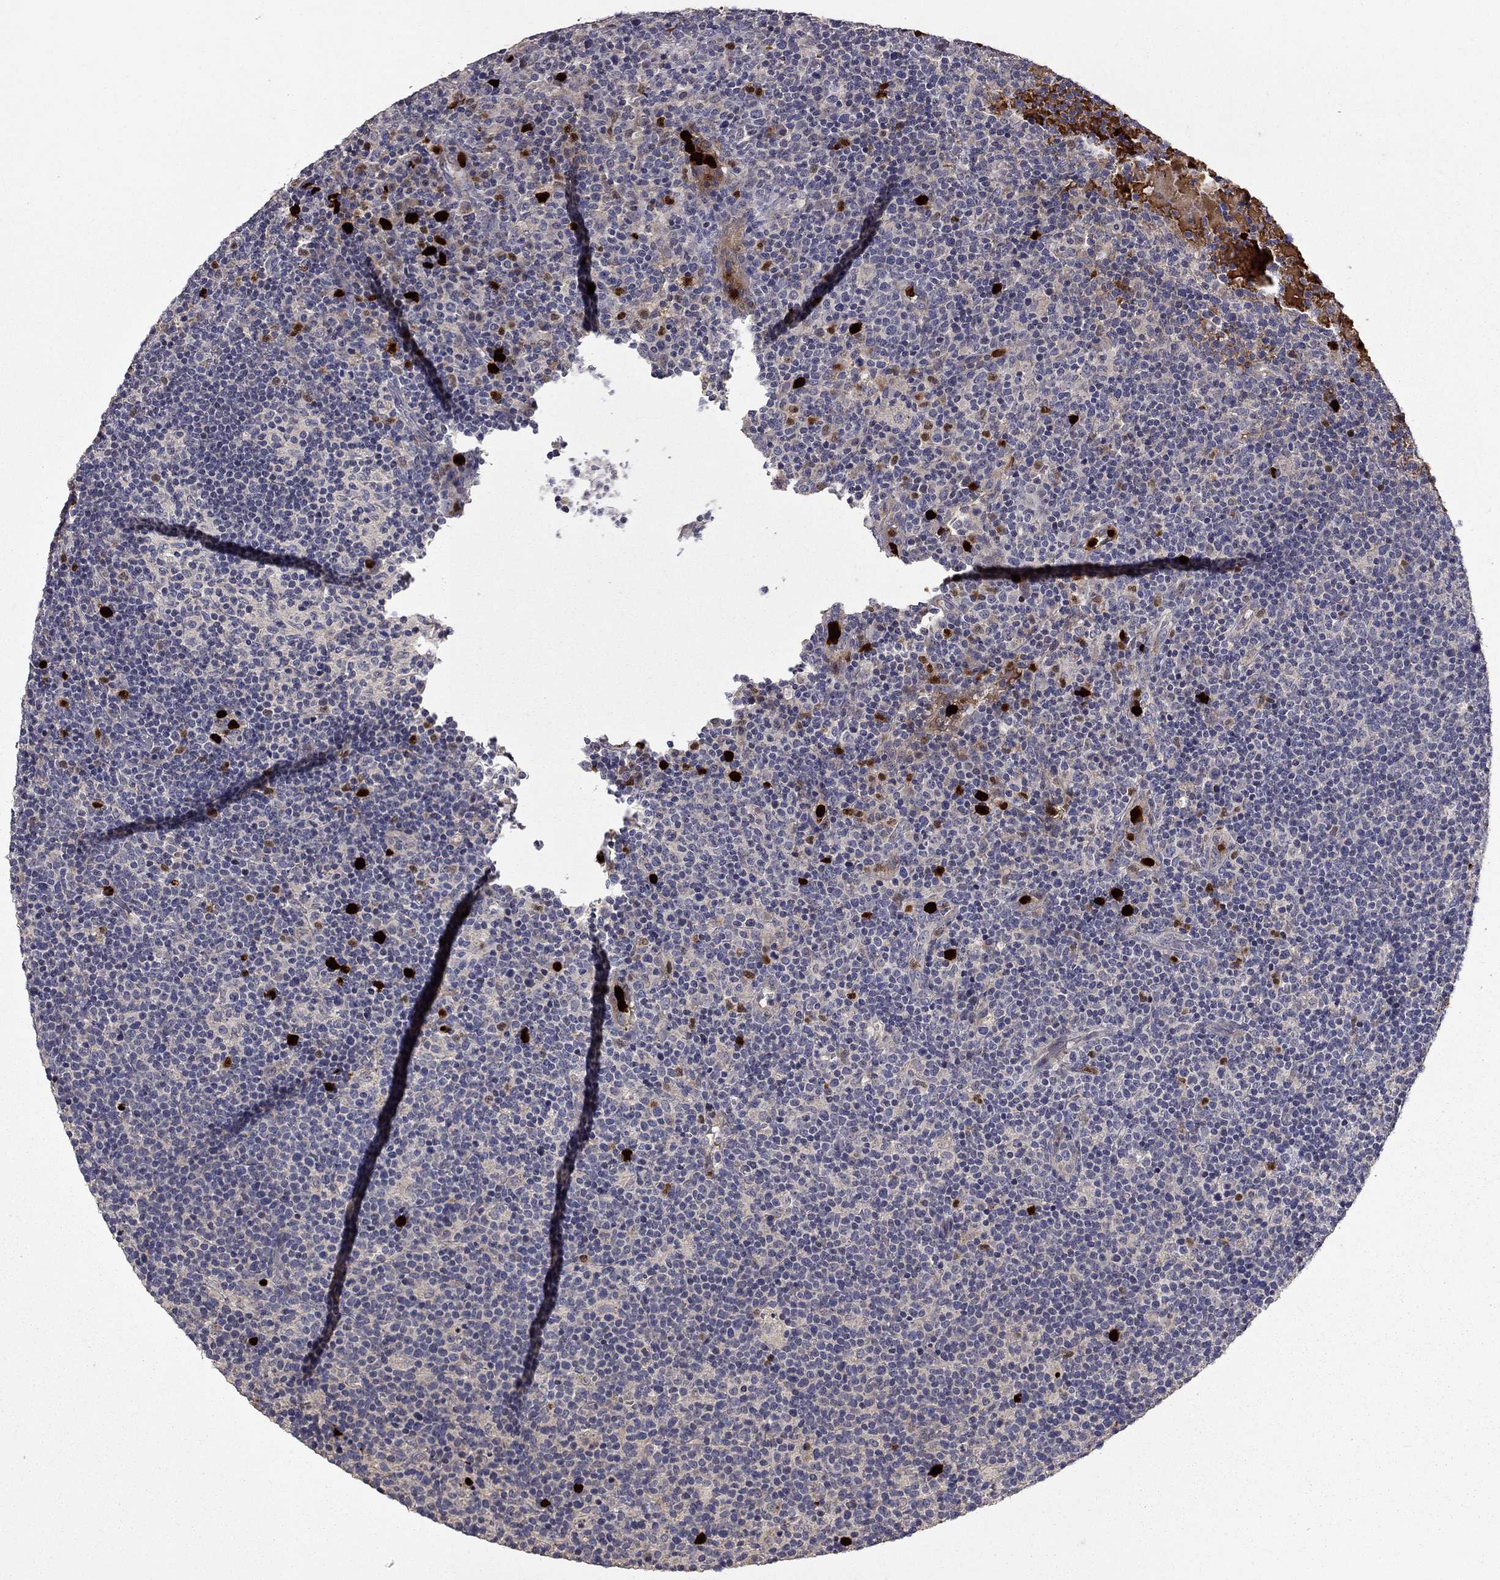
{"staining": {"intensity": "negative", "quantity": "none", "location": "none"}, "tissue": "lymphoma", "cell_type": "Tumor cells", "image_type": "cancer", "snomed": [{"axis": "morphology", "description": "Malignant lymphoma, non-Hodgkin's type, High grade"}, {"axis": "topography", "description": "Lymph node"}], "caption": "Micrograph shows no protein staining in tumor cells of lymphoma tissue.", "gene": "SATB1", "patient": {"sex": "male", "age": 61}}